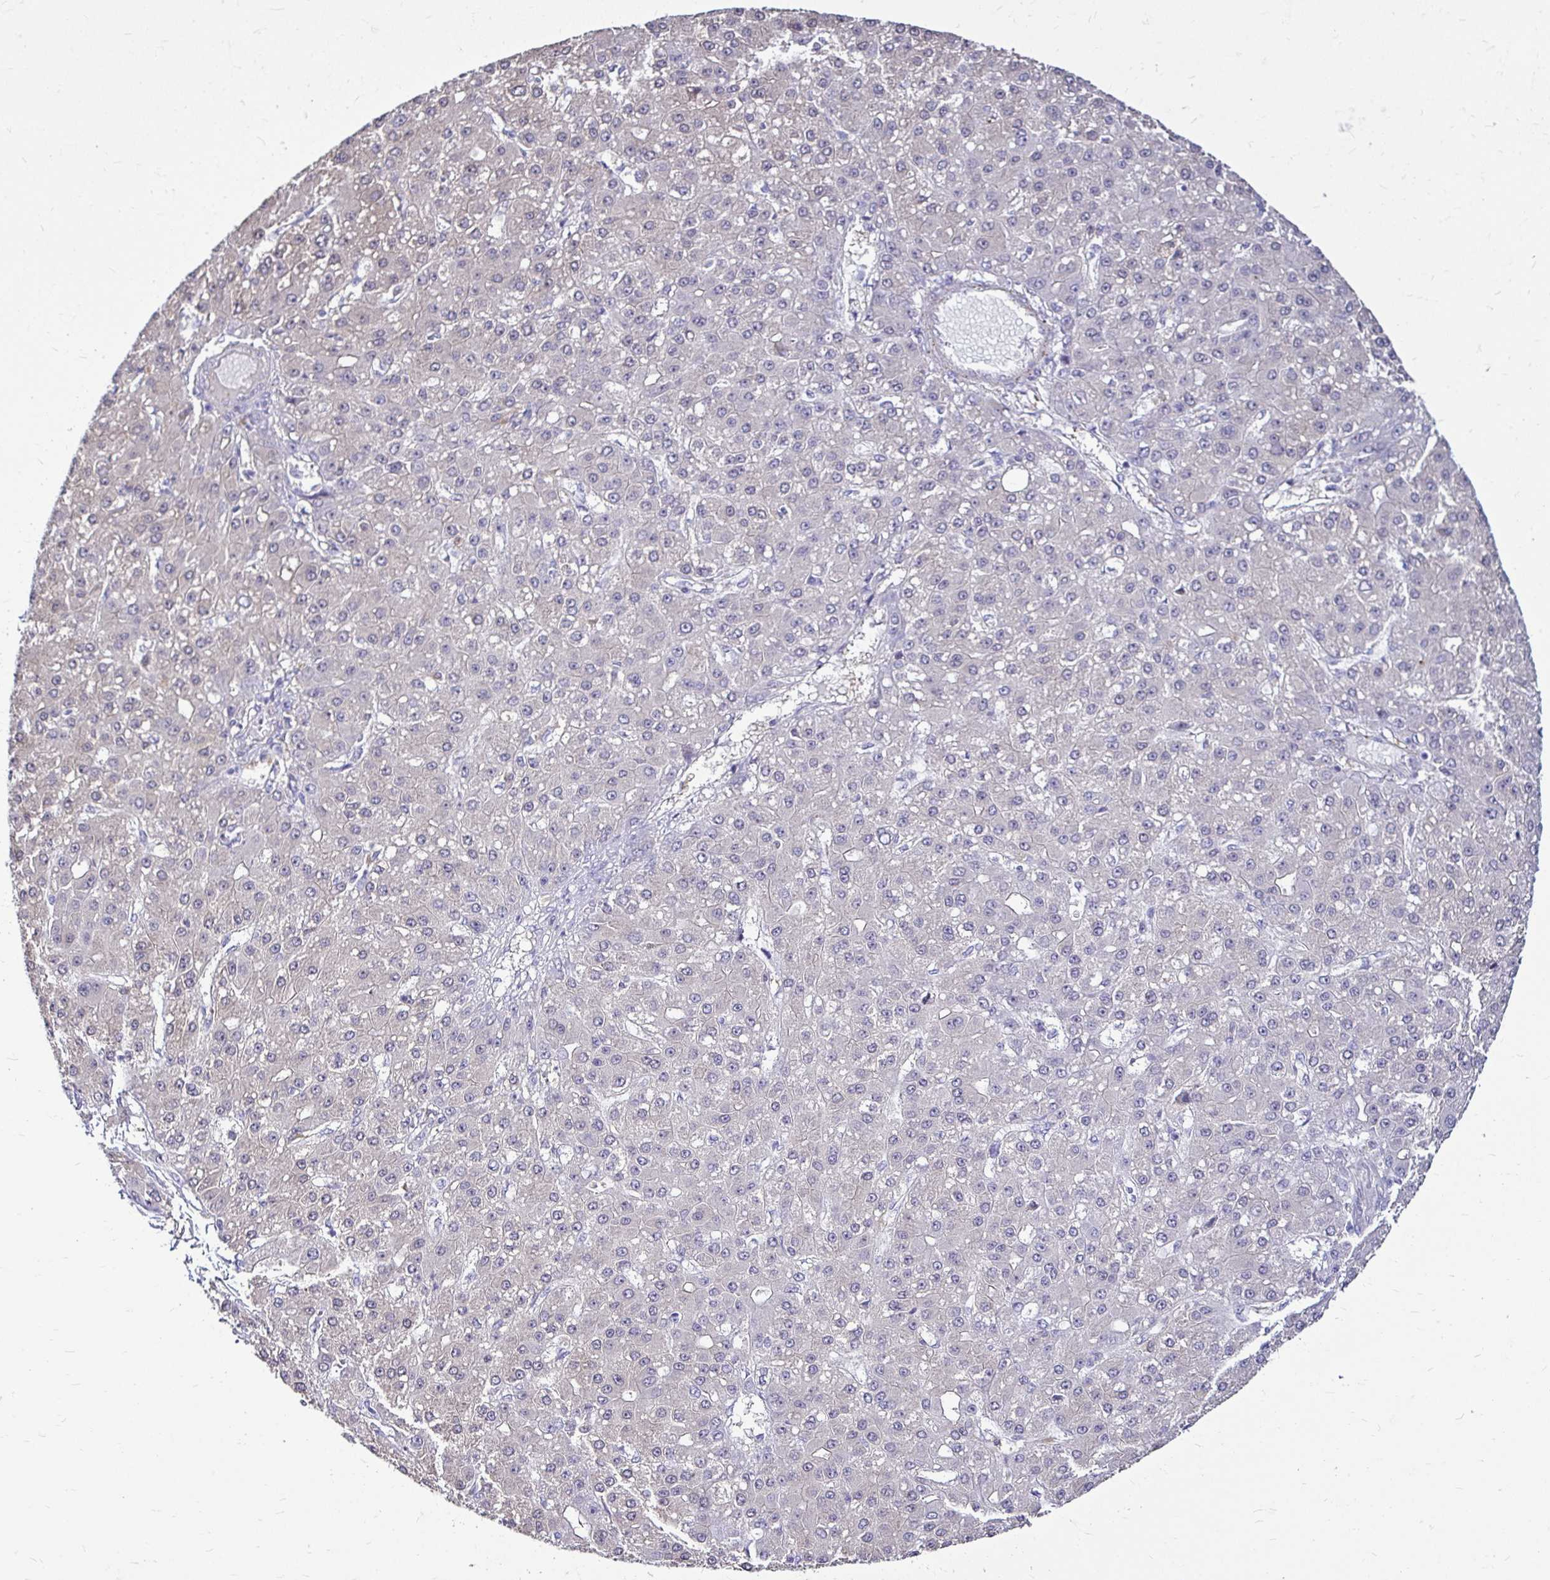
{"staining": {"intensity": "negative", "quantity": "none", "location": "none"}, "tissue": "liver cancer", "cell_type": "Tumor cells", "image_type": "cancer", "snomed": [{"axis": "morphology", "description": "Carcinoma, Hepatocellular, NOS"}, {"axis": "topography", "description": "Liver"}], "caption": "Tumor cells show no significant positivity in liver cancer (hepatocellular carcinoma).", "gene": "IDH1", "patient": {"sex": "male", "age": 67}}